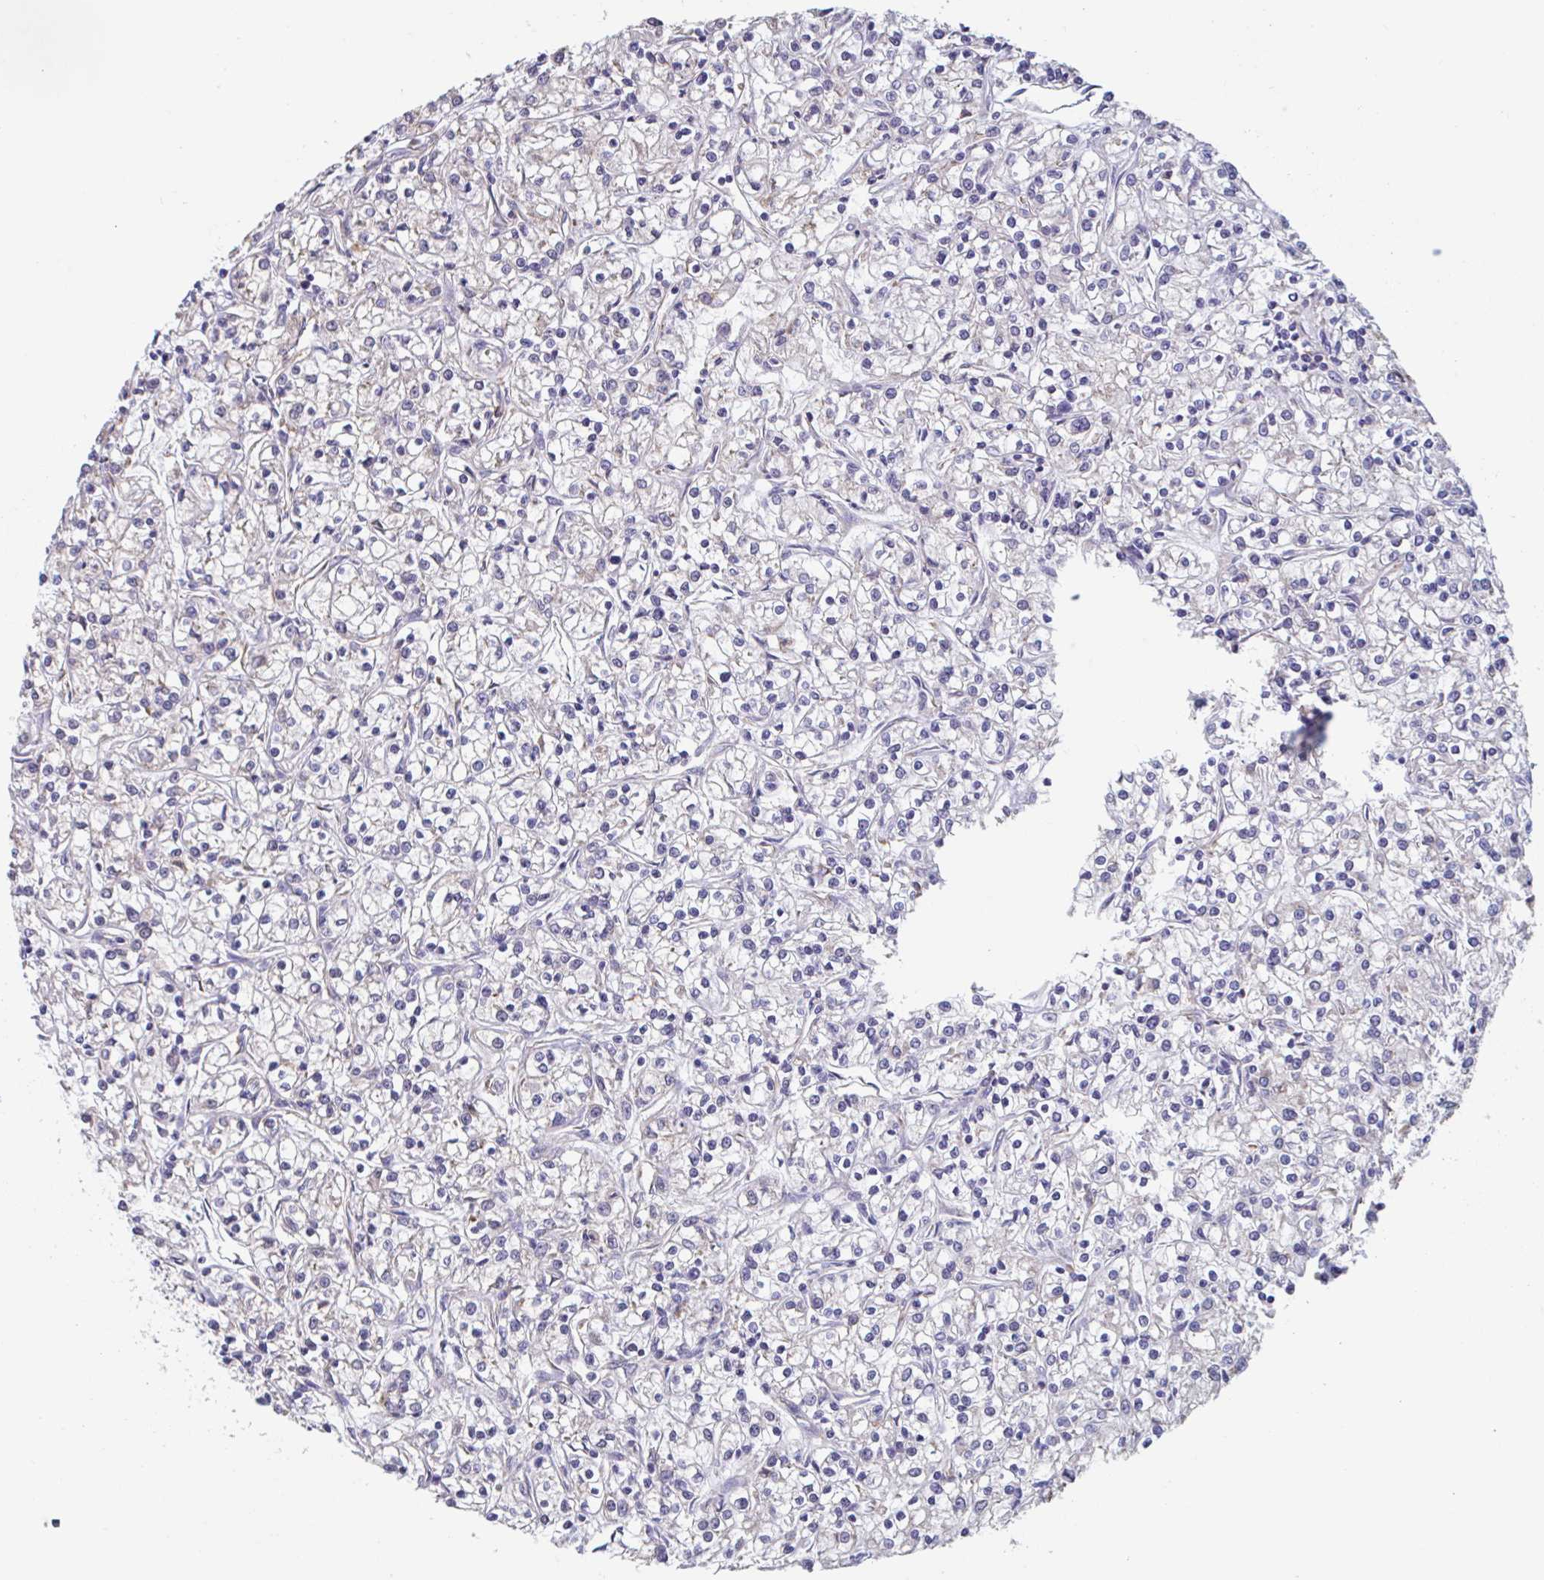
{"staining": {"intensity": "negative", "quantity": "none", "location": "none"}, "tissue": "renal cancer", "cell_type": "Tumor cells", "image_type": "cancer", "snomed": [{"axis": "morphology", "description": "Adenocarcinoma, NOS"}, {"axis": "topography", "description": "Kidney"}], "caption": "Human renal adenocarcinoma stained for a protein using immunohistochemistry reveals no positivity in tumor cells.", "gene": "SNX8", "patient": {"sex": "female", "age": 59}}